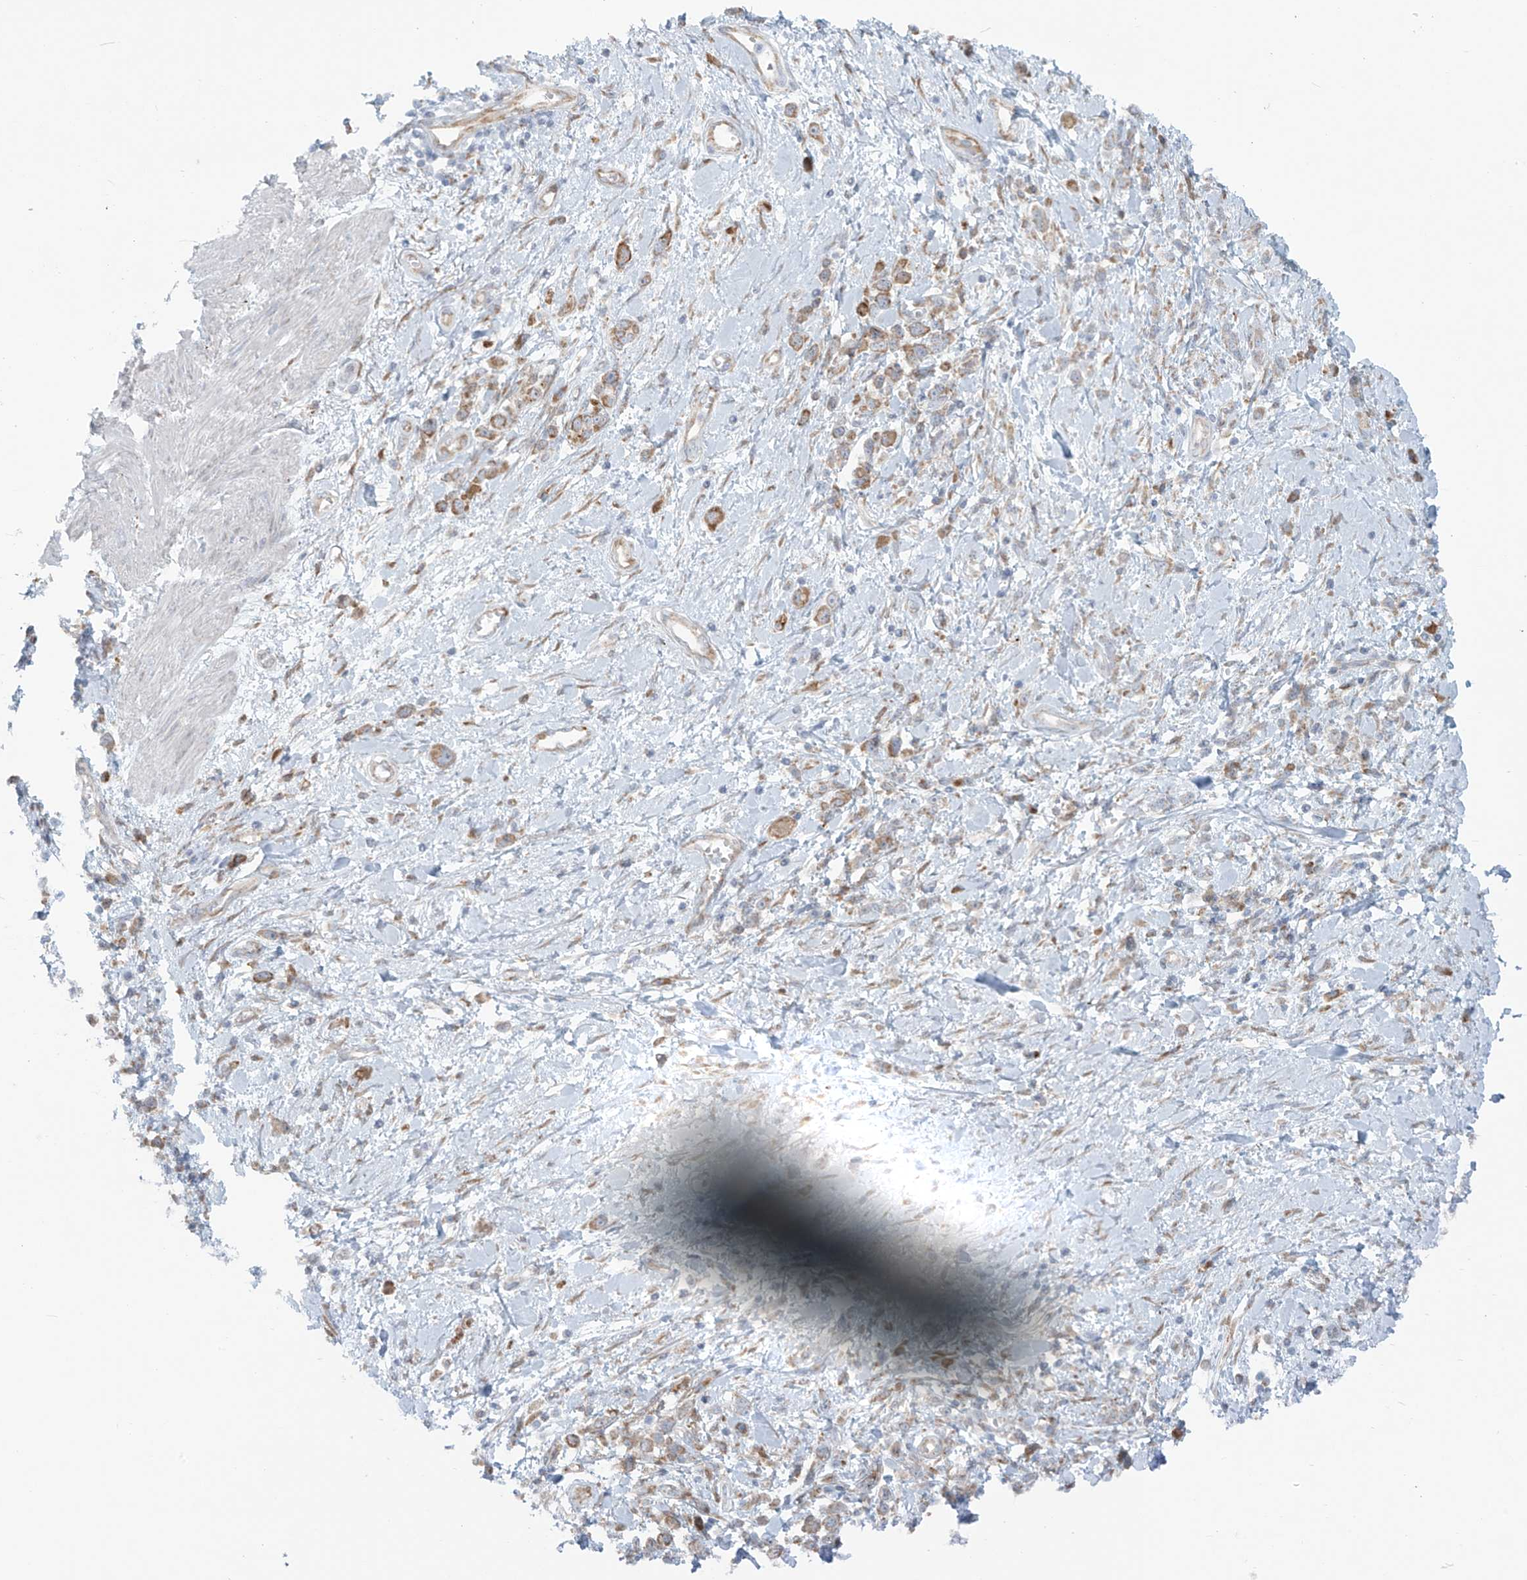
{"staining": {"intensity": "moderate", "quantity": ">75%", "location": "cytoplasmic/membranous"}, "tissue": "stomach cancer", "cell_type": "Tumor cells", "image_type": "cancer", "snomed": [{"axis": "morphology", "description": "Adenocarcinoma, NOS"}, {"axis": "topography", "description": "Stomach"}], "caption": "DAB immunohistochemical staining of human adenocarcinoma (stomach) reveals moderate cytoplasmic/membranous protein staining in approximately >75% of tumor cells. (Stains: DAB in brown, nuclei in blue, Microscopy: brightfield microscopy at high magnification).", "gene": "KATNIP", "patient": {"sex": "female", "age": 76}}